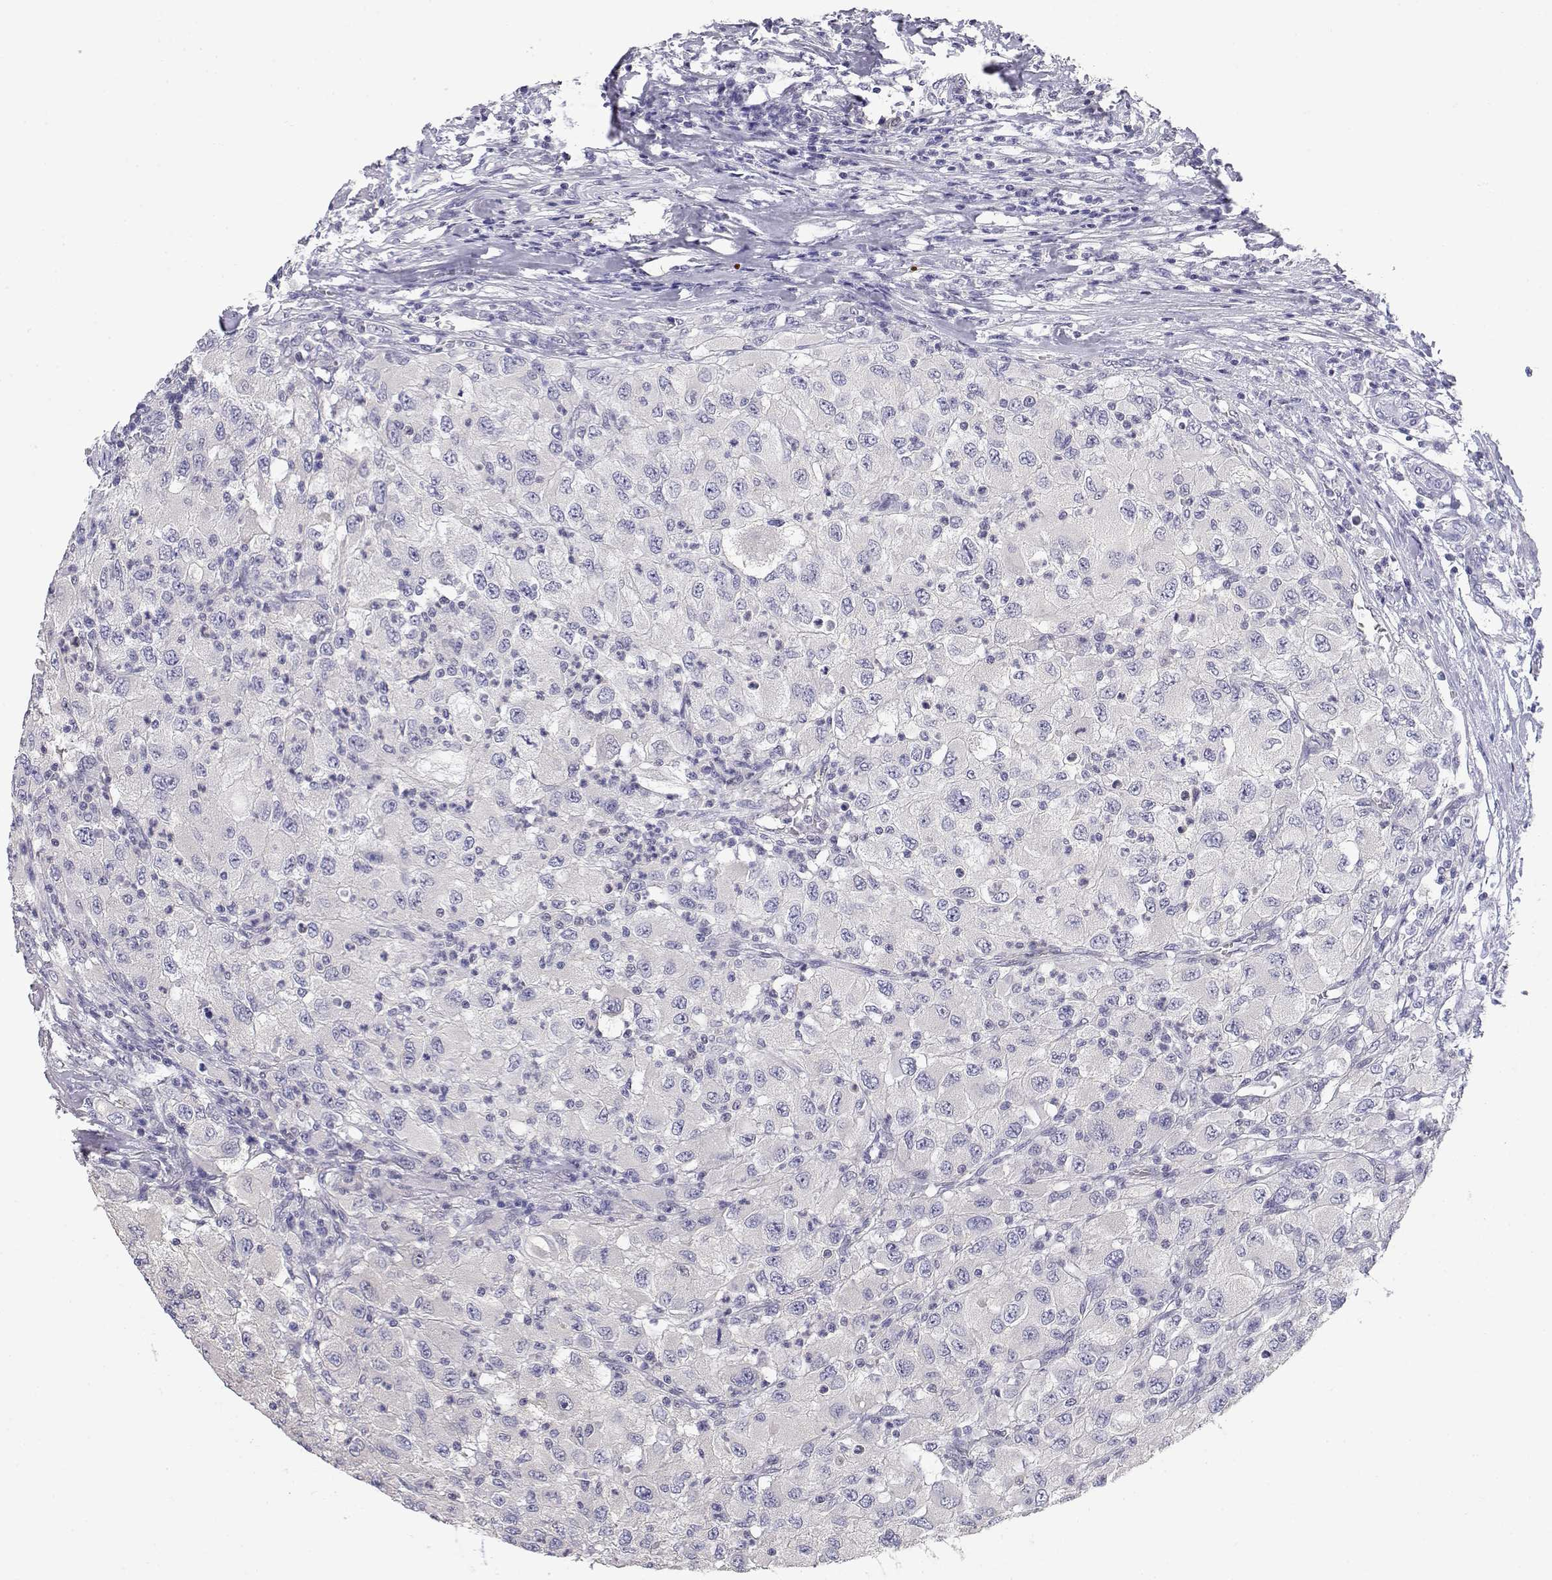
{"staining": {"intensity": "negative", "quantity": "none", "location": "none"}, "tissue": "renal cancer", "cell_type": "Tumor cells", "image_type": "cancer", "snomed": [{"axis": "morphology", "description": "Adenocarcinoma, NOS"}, {"axis": "topography", "description": "Kidney"}], "caption": "DAB immunohistochemical staining of human adenocarcinoma (renal) reveals no significant staining in tumor cells.", "gene": "ADA", "patient": {"sex": "female", "age": 67}}